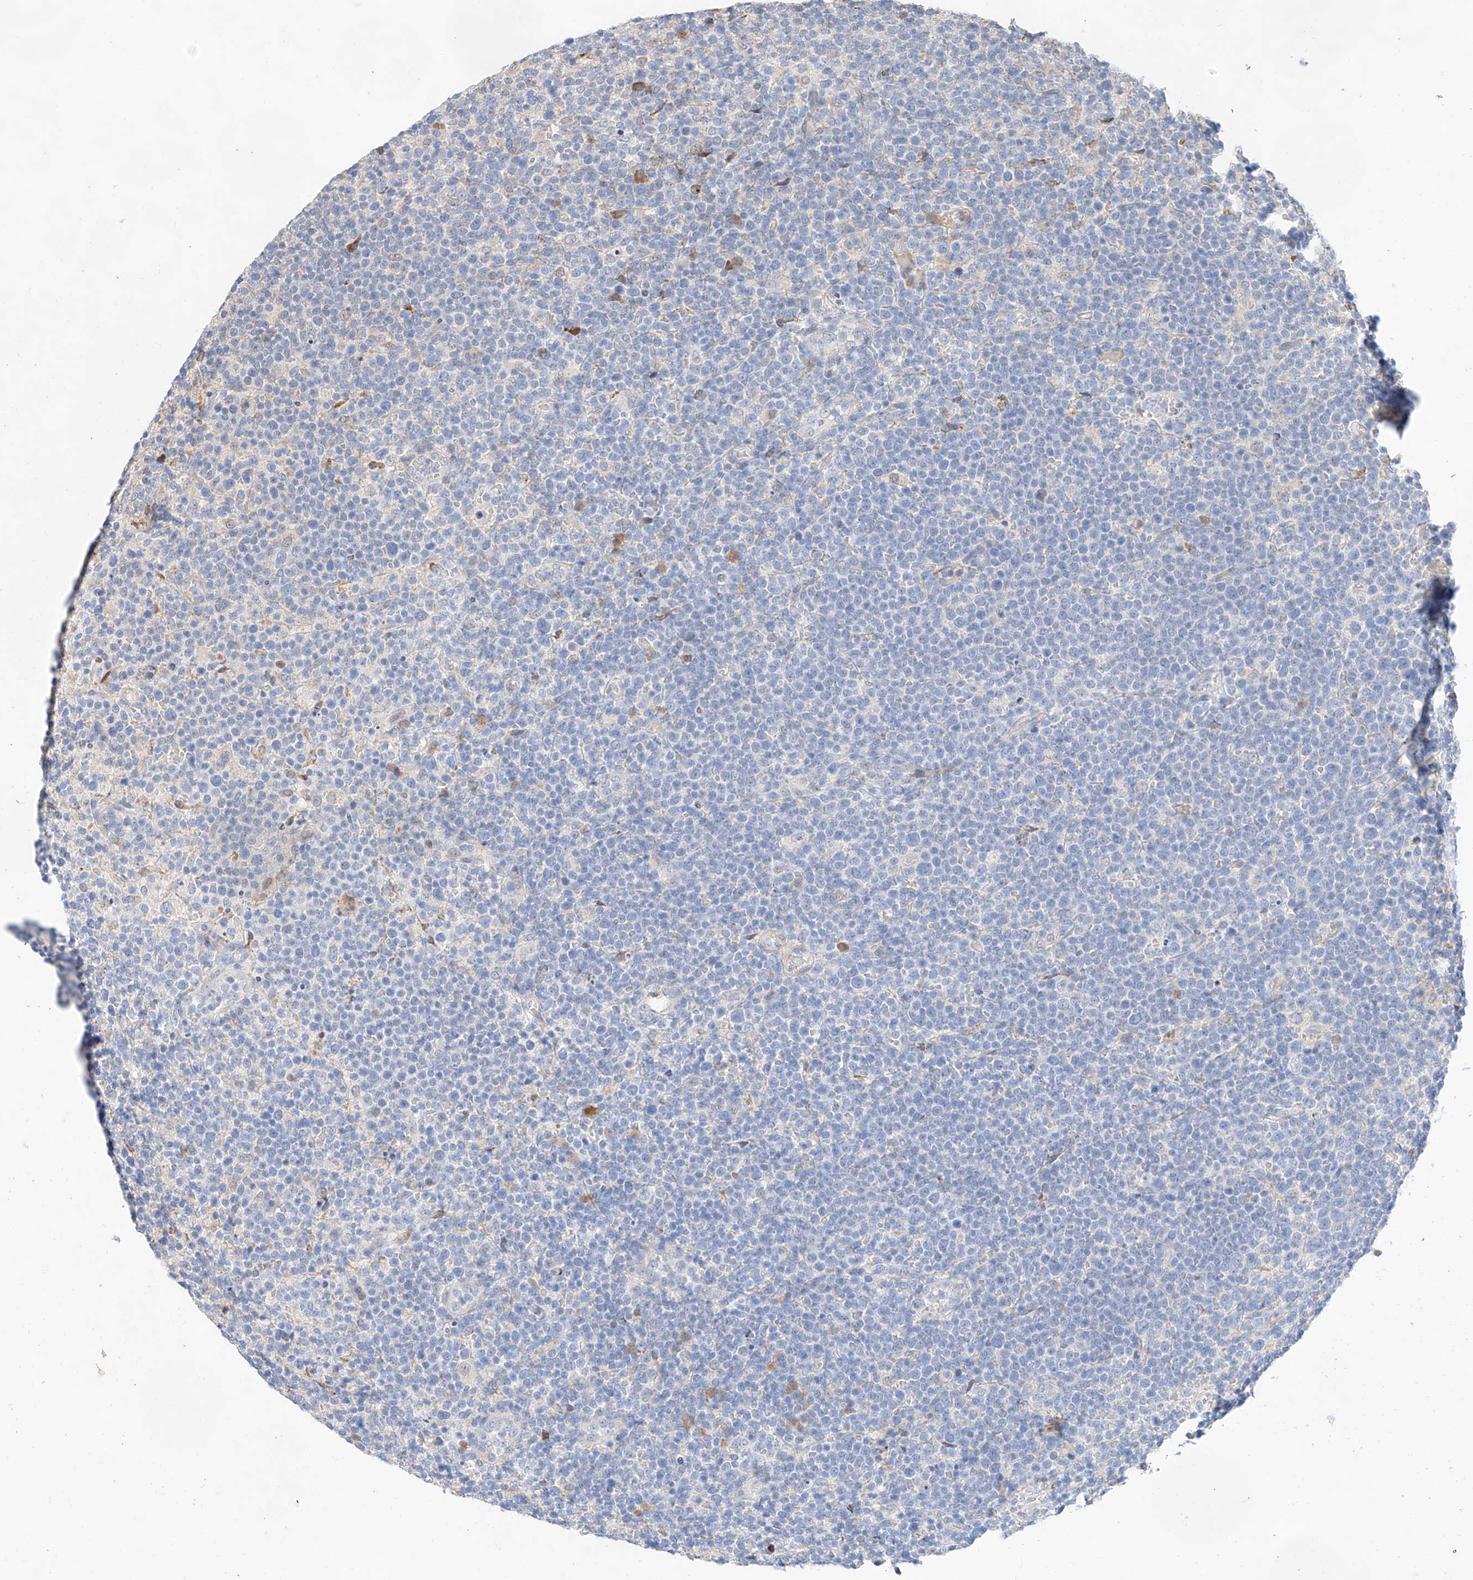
{"staining": {"intensity": "negative", "quantity": "none", "location": "none"}, "tissue": "lymphoma", "cell_type": "Tumor cells", "image_type": "cancer", "snomed": [{"axis": "morphology", "description": "Malignant lymphoma, non-Hodgkin's type, High grade"}, {"axis": "topography", "description": "Lymph node"}], "caption": "Immunohistochemical staining of human lymphoma reveals no significant staining in tumor cells.", "gene": "ATP9B", "patient": {"sex": "male", "age": 61}}